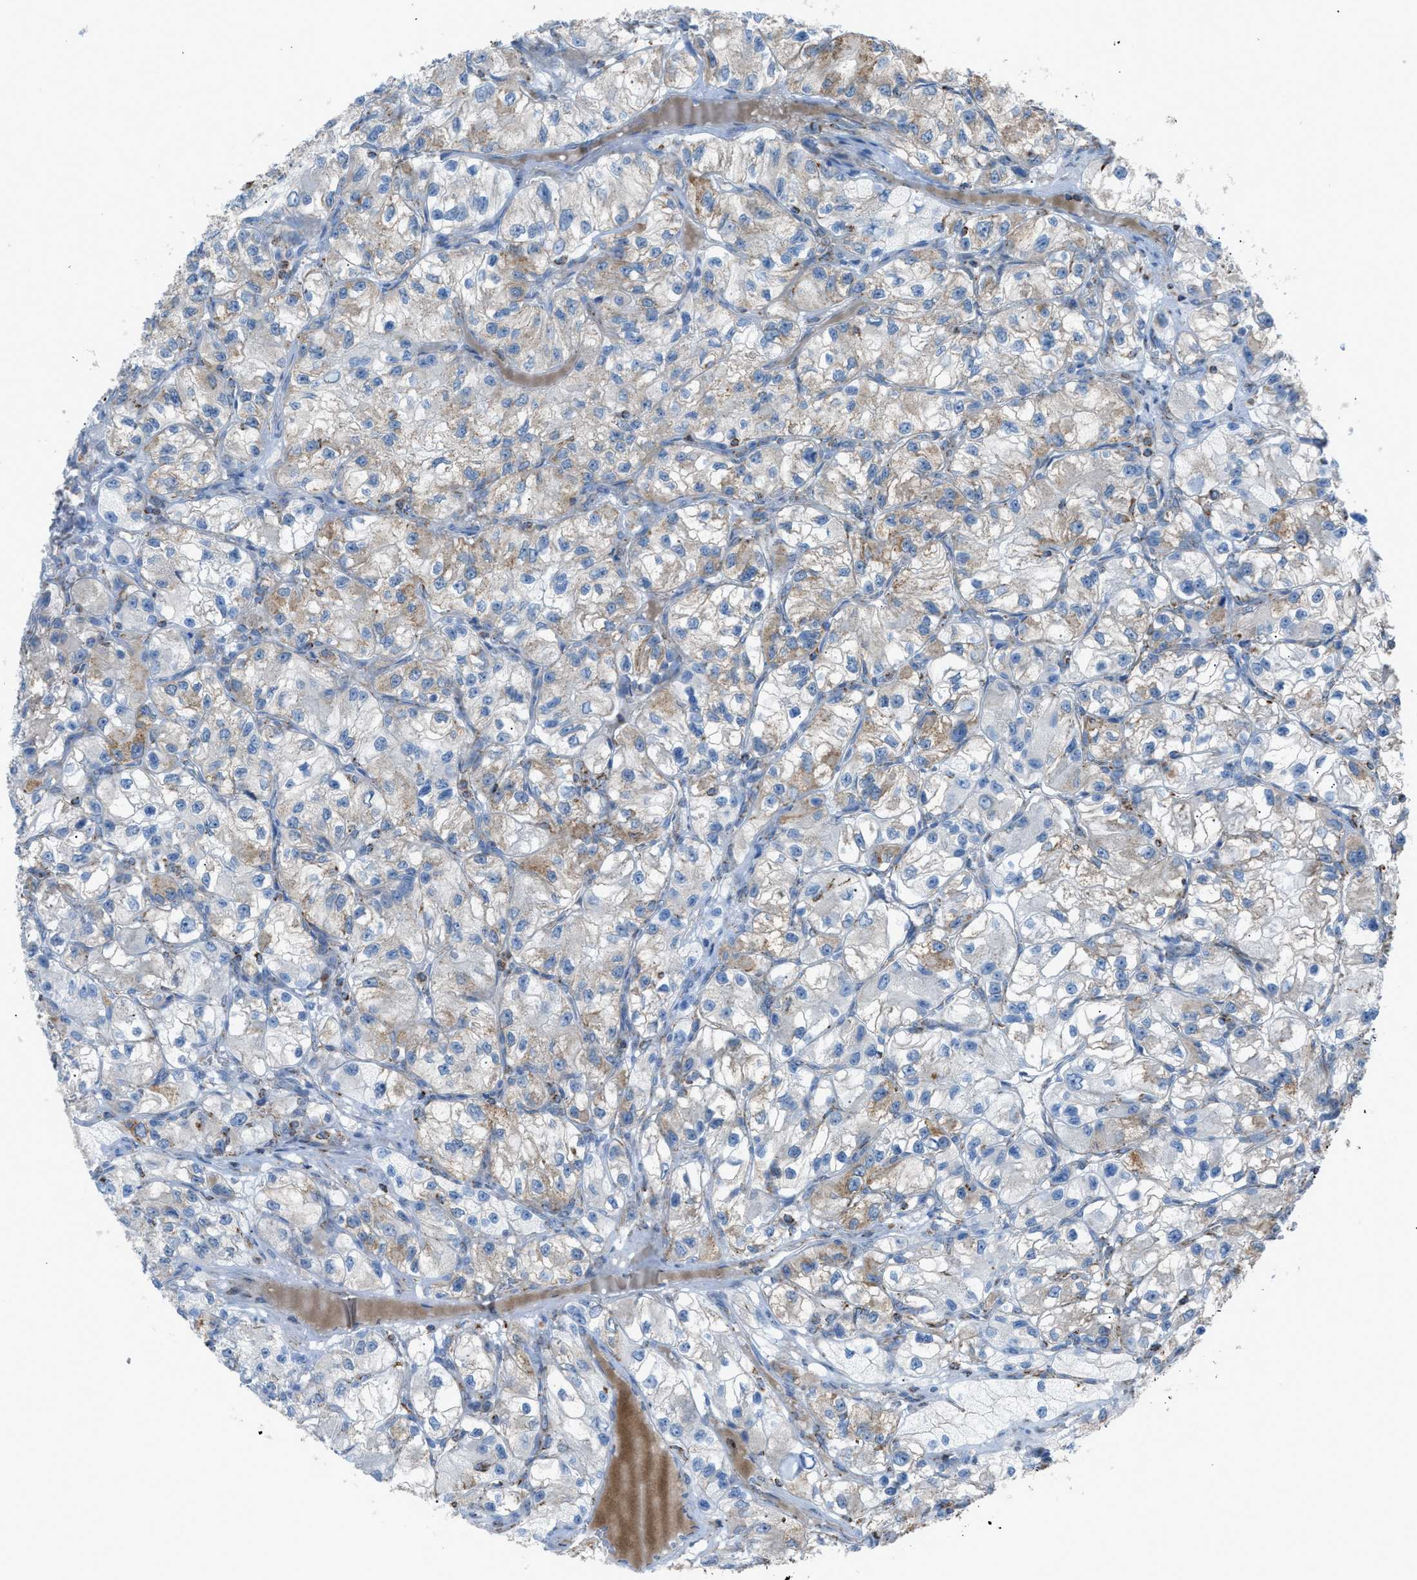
{"staining": {"intensity": "weak", "quantity": "<25%", "location": "cytoplasmic/membranous"}, "tissue": "renal cancer", "cell_type": "Tumor cells", "image_type": "cancer", "snomed": [{"axis": "morphology", "description": "Adenocarcinoma, NOS"}, {"axis": "topography", "description": "Kidney"}], "caption": "A high-resolution image shows immunohistochemistry staining of renal cancer (adenocarcinoma), which shows no significant expression in tumor cells.", "gene": "SRM", "patient": {"sex": "female", "age": 57}}